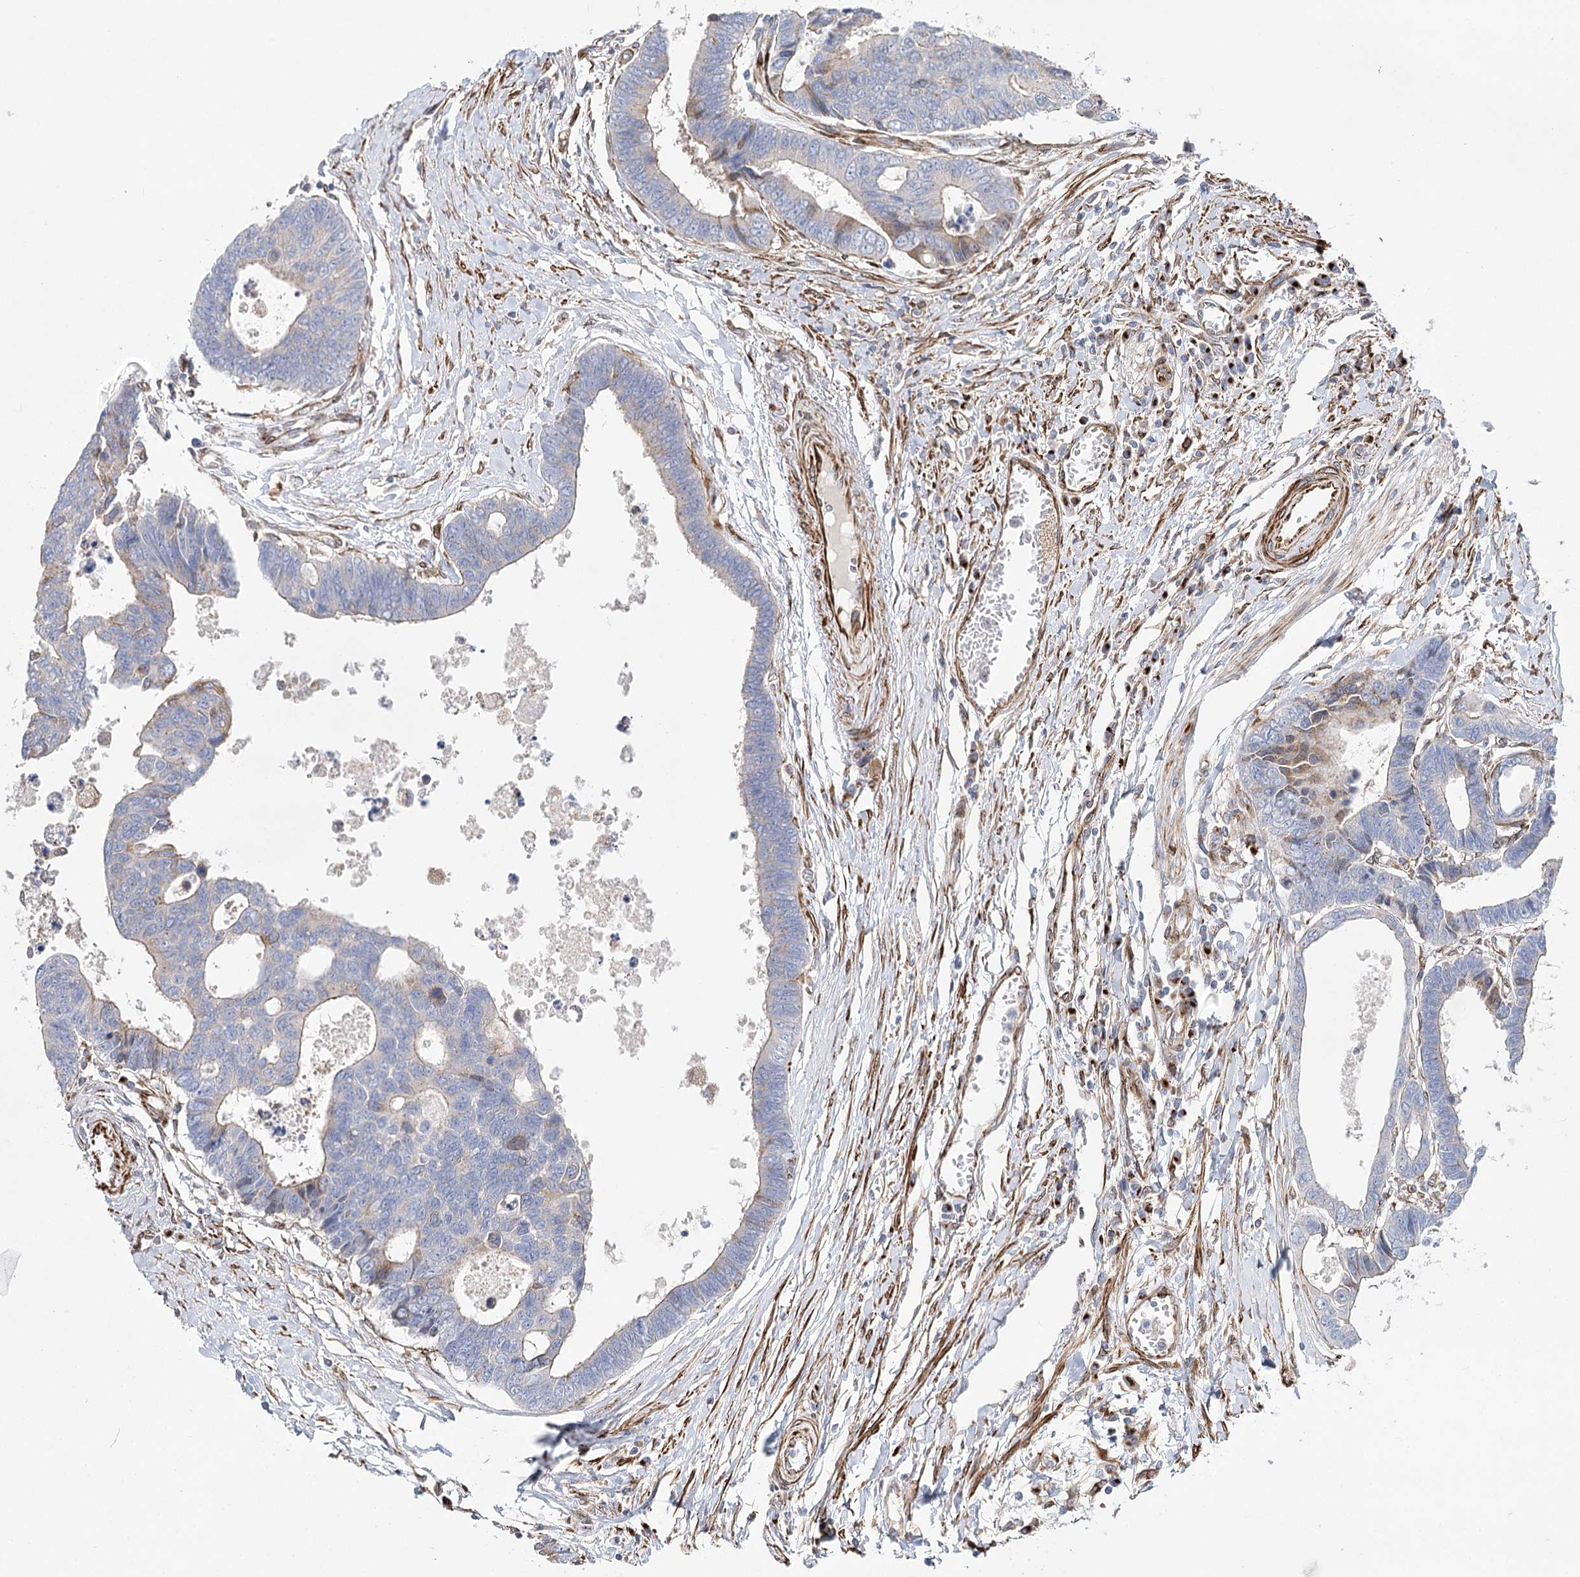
{"staining": {"intensity": "weak", "quantity": "25%-75%", "location": "cytoplasmic/membranous"}, "tissue": "colorectal cancer", "cell_type": "Tumor cells", "image_type": "cancer", "snomed": [{"axis": "morphology", "description": "Adenocarcinoma, NOS"}, {"axis": "topography", "description": "Rectum"}], "caption": "This histopathology image reveals colorectal adenocarcinoma stained with immunohistochemistry (IHC) to label a protein in brown. The cytoplasmic/membranous of tumor cells show weak positivity for the protein. Nuclei are counter-stained blue.", "gene": "ABRAXAS2", "patient": {"sex": "male", "age": 84}}